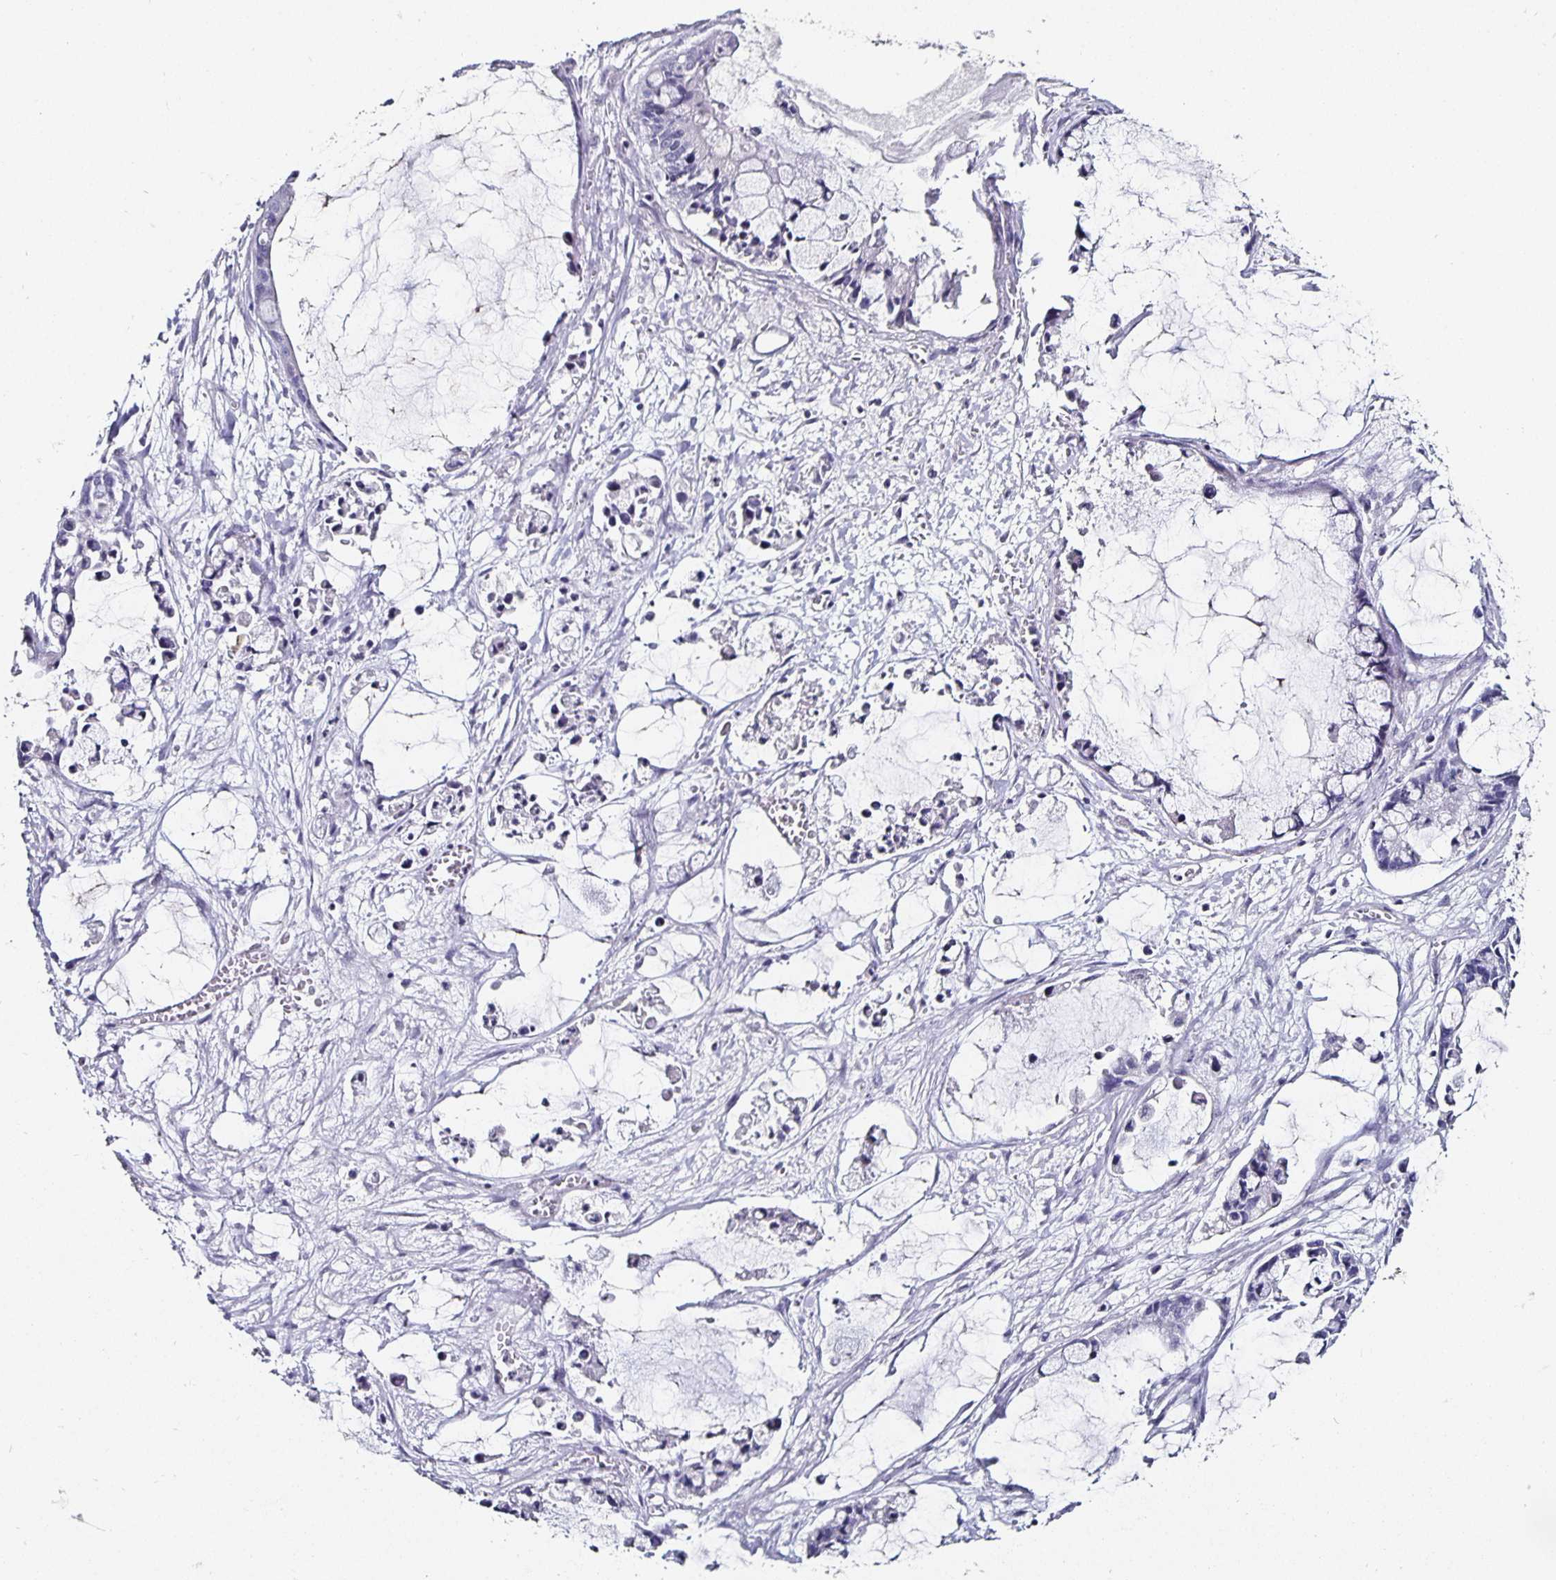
{"staining": {"intensity": "negative", "quantity": "none", "location": "none"}, "tissue": "ovarian cancer", "cell_type": "Tumor cells", "image_type": "cancer", "snomed": [{"axis": "morphology", "description": "Cystadenocarcinoma, mucinous, NOS"}, {"axis": "topography", "description": "Ovary"}], "caption": "Immunohistochemistry histopathology image of neoplastic tissue: mucinous cystadenocarcinoma (ovarian) stained with DAB (3,3'-diaminobenzidine) reveals no significant protein positivity in tumor cells. Brightfield microscopy of immunohistochemistry stained with DAB (brown) and hematoxylin (blue), captured at high magnification.", "gene": "CHGA", "patient": {"sex": "female", "age": 63}}